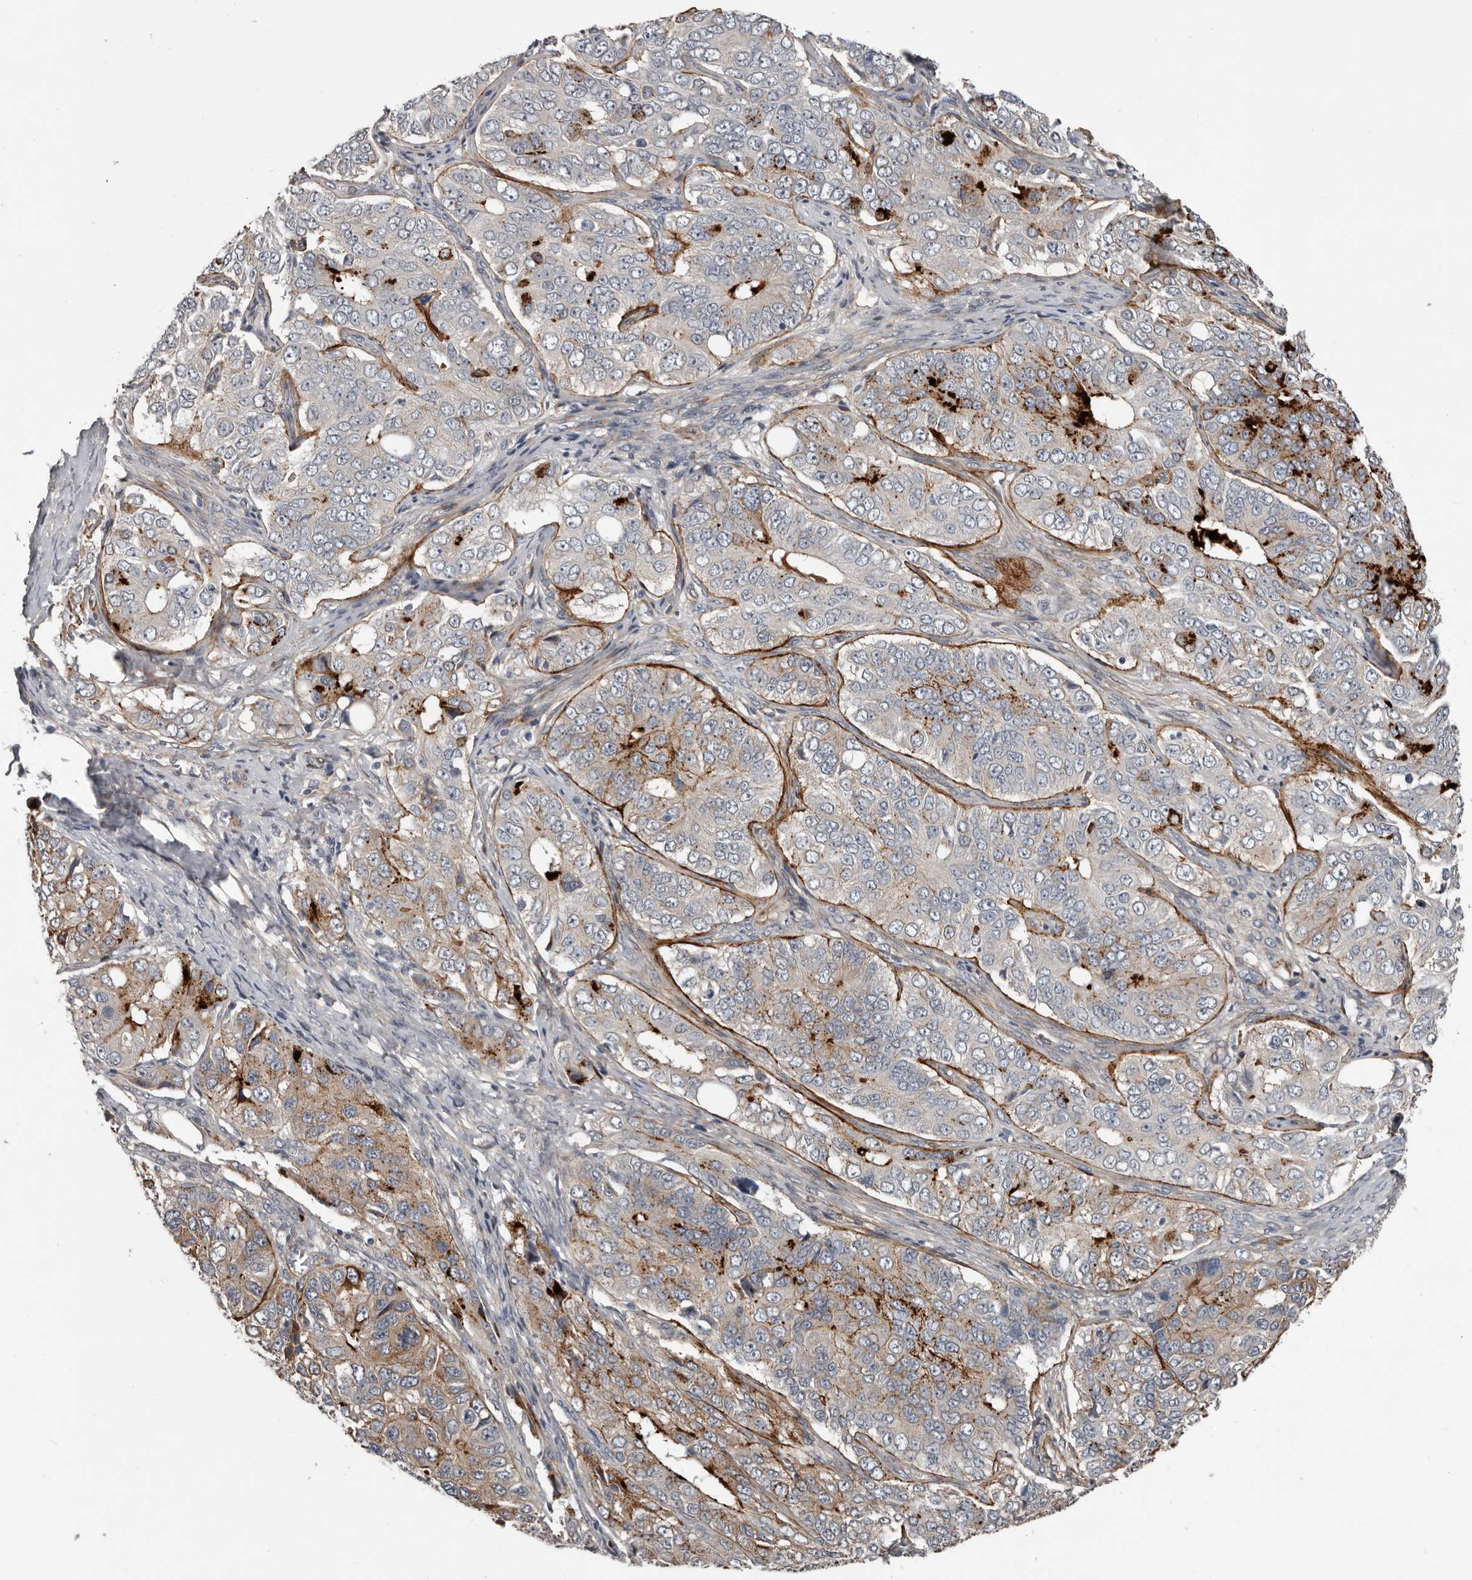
{"staining": {"intensity": "moderate", "quantity": "<25%", "location": "cytoplasmic/membranous"}, "tissue": "ovarian cancer", "cell_type": "Tumor cells", "image_type": "cancer", "snomed": [{"axis": "morphology", "description": "Carcinoma, endometroid"}, {"axis": "topography", "description": "Ovary"}], "caption": "Immunohistochemistry (IHC) micrograph of human ovarian cancer stained for a protein (brown), which reveals low levels of moderate cytoplasmic/membranous positivity in about <25% of tumor cells.", "gene": "C1orf216", "patient": {"sex": "female", "age": 51}}